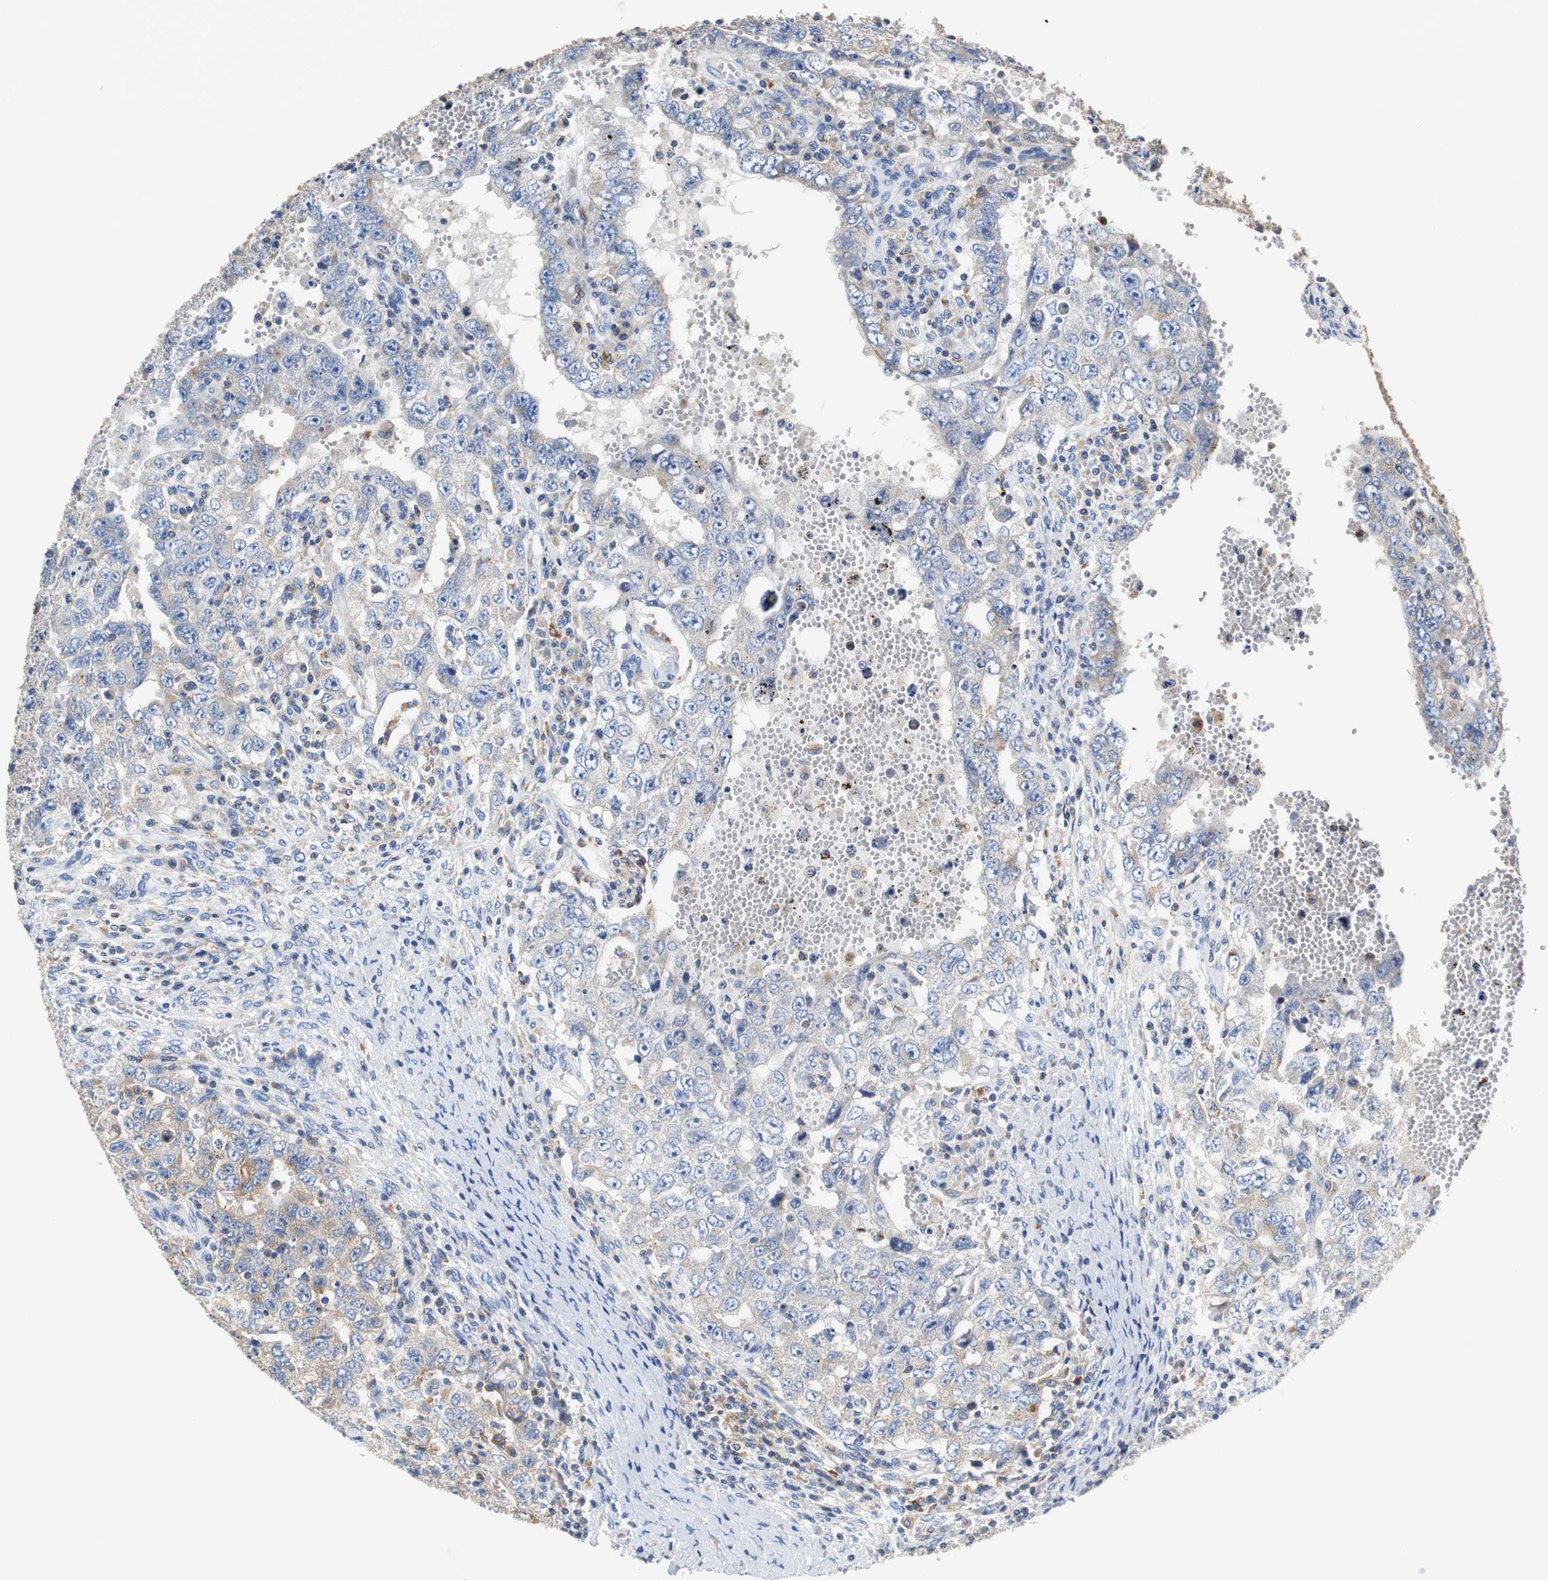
{"staining": {"intensity": "weak", "quantity": "25%-75%", "location": "cytoplasmic/membranous"}, "tissue": "testis cancer", "cell_type": "Tumor cells", "image_type": "cancer", "snomed": [{"axis": "morphology", "description": "Carcinoma, Embryonal, NOS"}, {"axis": "topography", "description": "Testis"}], "caption": "Tumor cells show weak cytoplasmic/membranous expression in about 25%-75% of cells in testis cancer (embryonal carcinoma). (DAB = brown stain, brightfield microscopy at high magnification).", "gene": "VAMP8", "patient": {"sex": "male", "age": 26}}